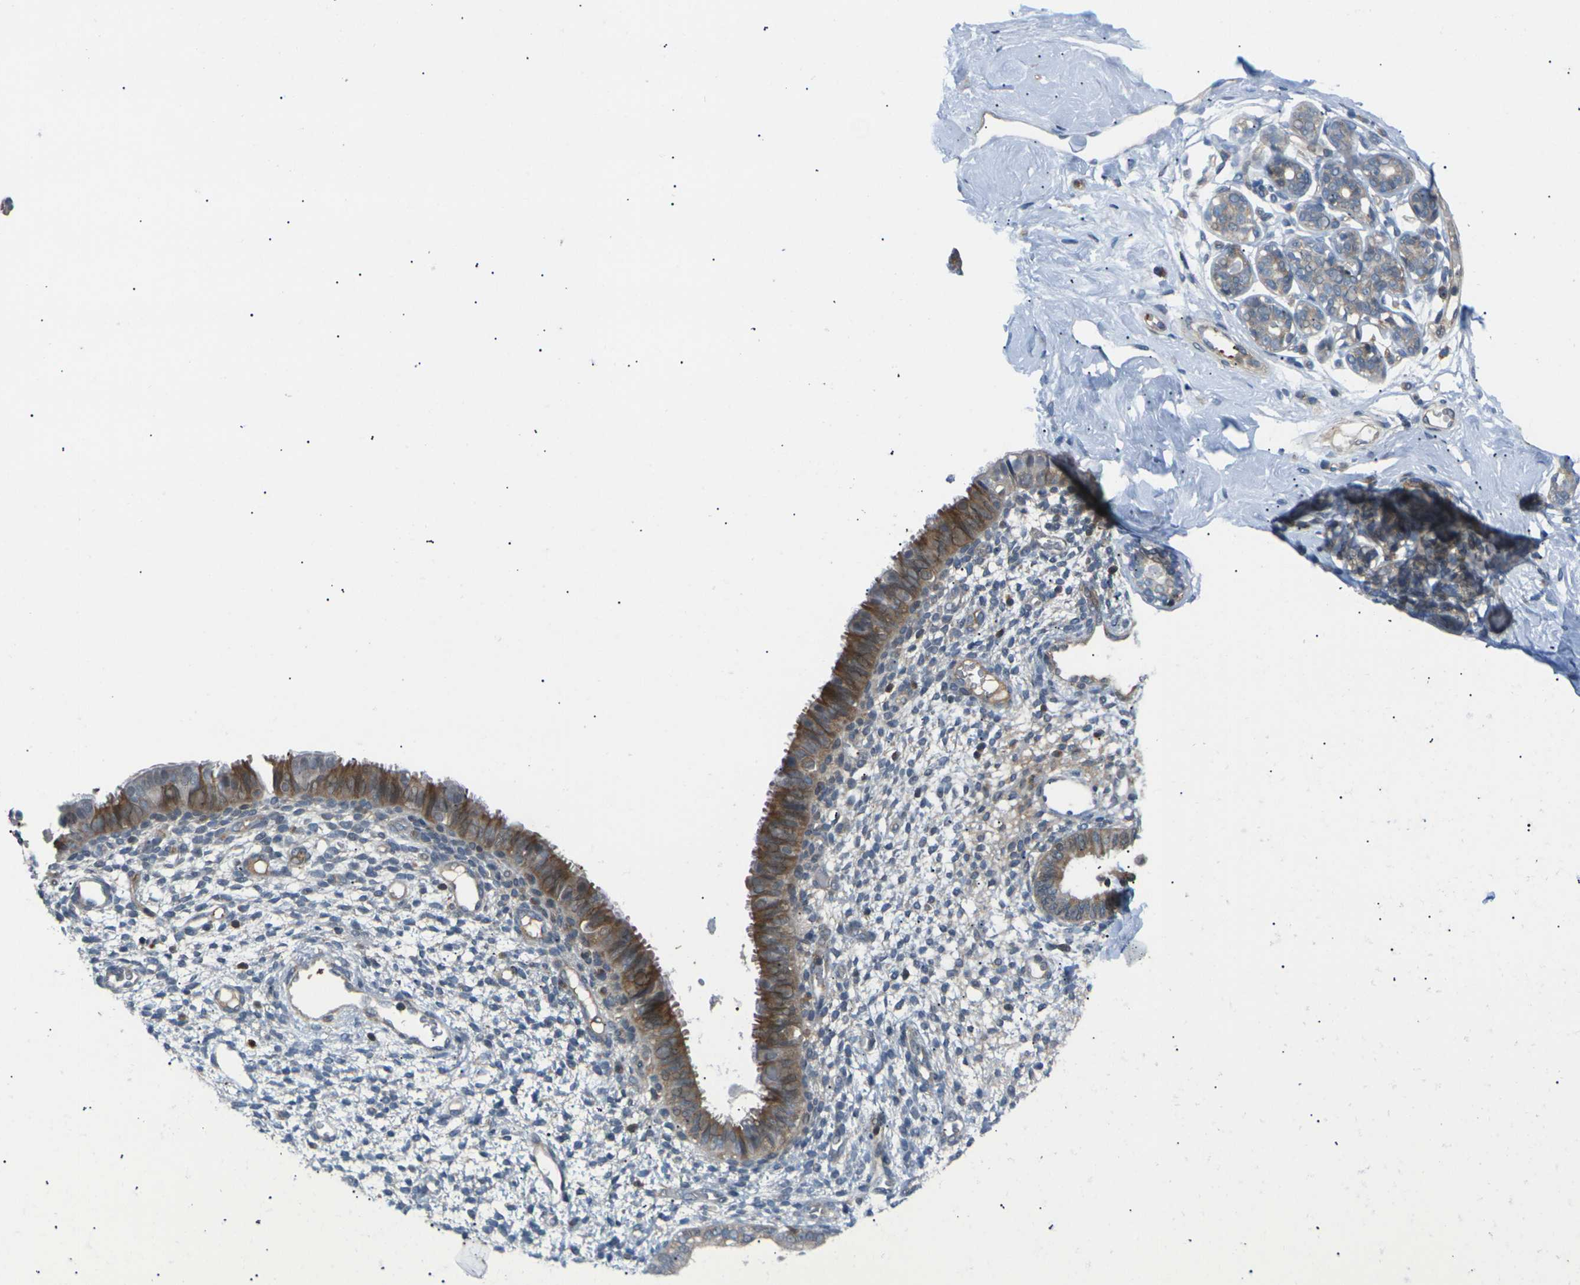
{"staining": {"intensity": "weak", "quantity": "<25%", "location": "cytoplasmic/membranous"}, "tissue": "endometrium", "cell_type": "Cells in endometrial stroma", "image_type": "normal", "snomed": [{"axis": "morphology", "description": "Normal tissue, NOS"}, {"axis": "topography", "description": "Endometrium"}], "caption": "Unremarkable endometrium was stained to show a protein in brown. There is no significant staining in cells in endometrial stroma. The staining was performed using DAB to visualize the protein expression in brown, while the nuclei were stained in blue with hematoxylin (Magnification: 20x).", "gene": "RPS6KA3", "patient": {"sex": "female", "age": 61}}